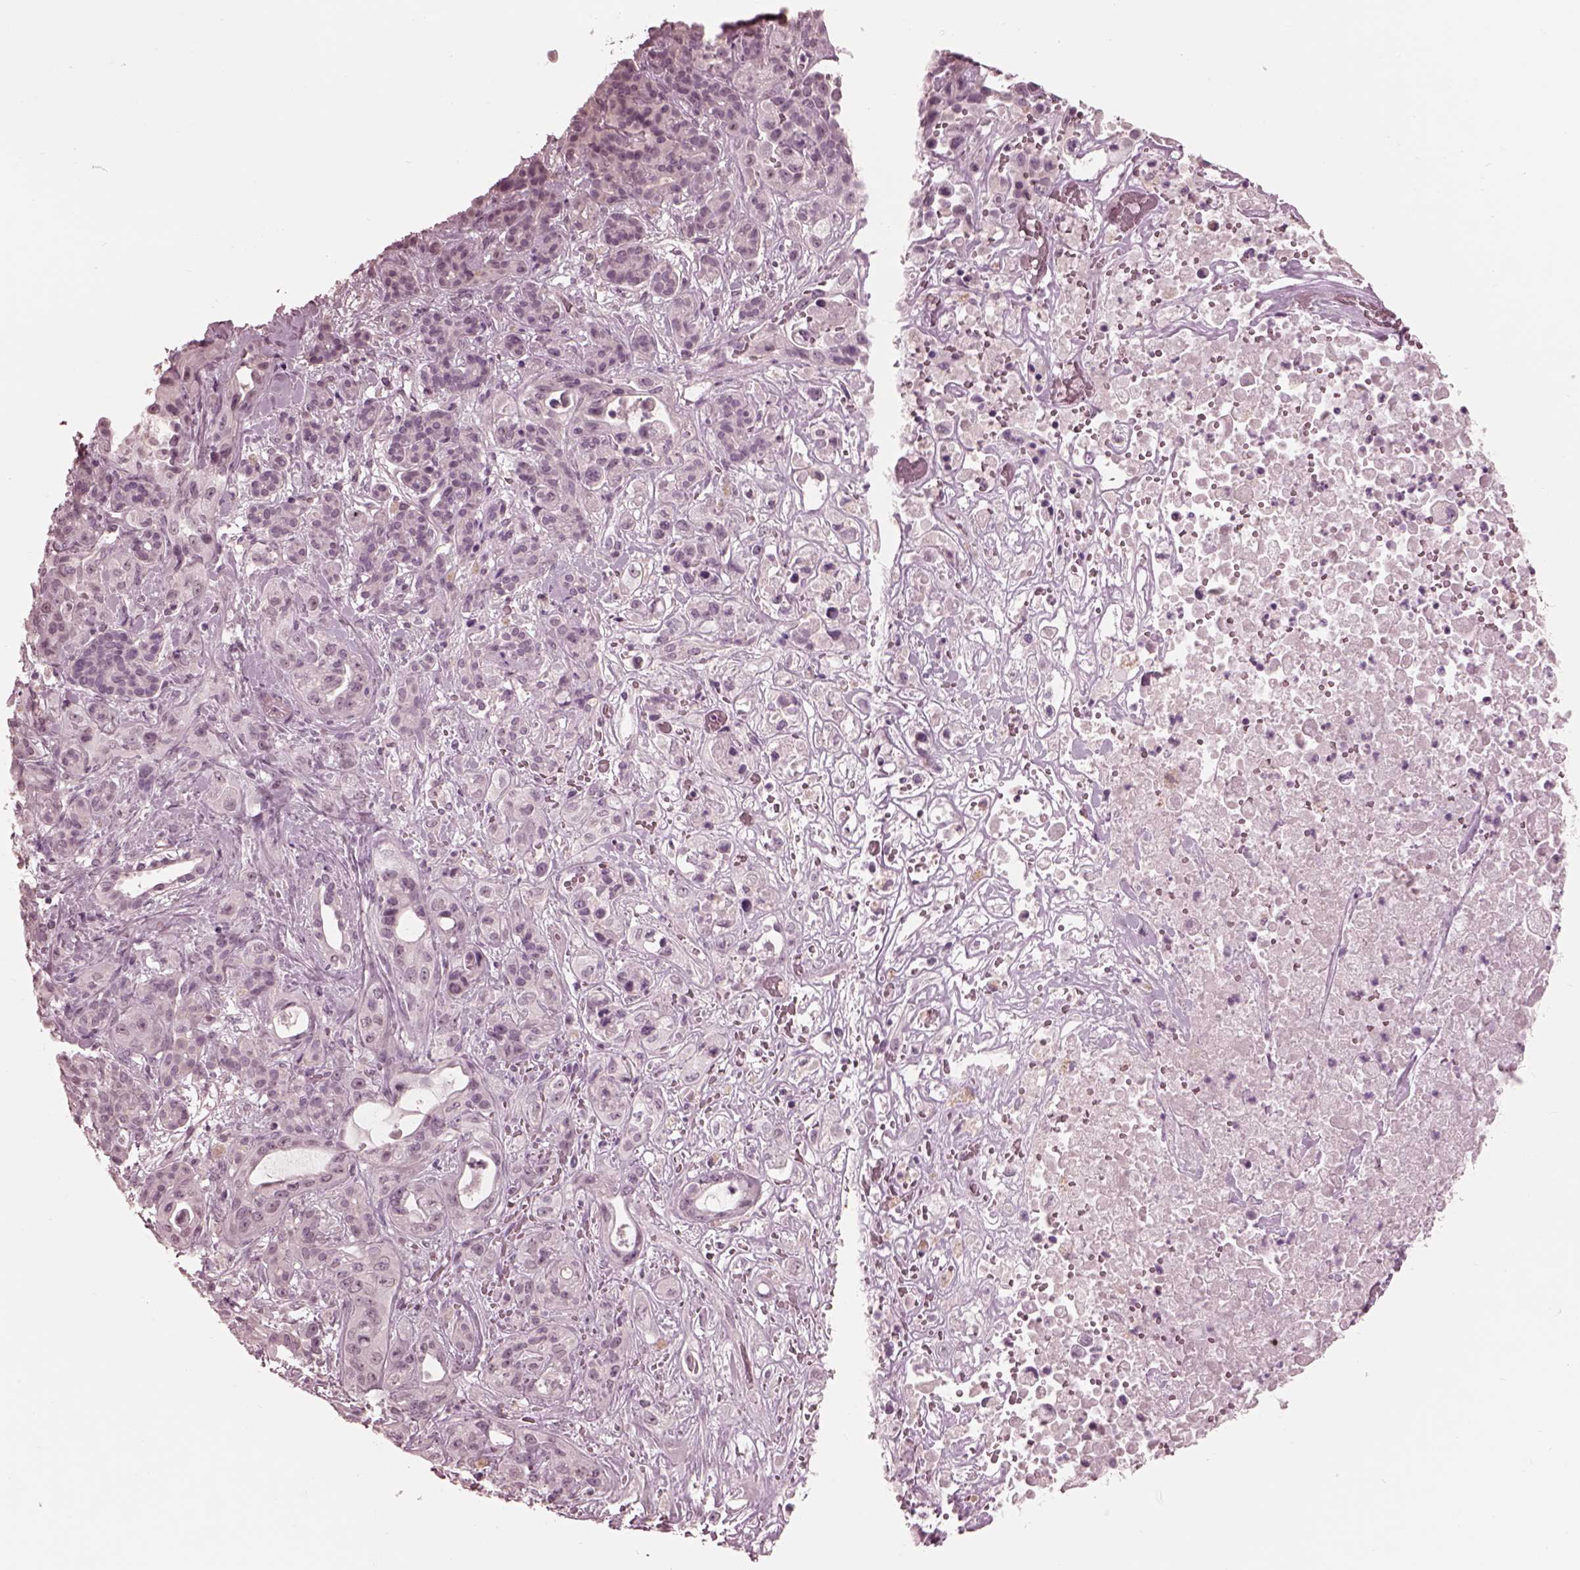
{"staining": {"intensity": "negative", "quantity": "none", "location": "none"}, "tissue": "pancreatic cancer", "cell_type": "Tumor cells", "image_type": "cancer", "snomed": [{"axis": "morphology", "description": "Adenocarcinoma, NOS"}, {"axis": "topography", "description": "Pancreas"}], "caption": "IHC micrograph of neoplastic tissue: pancreatic cancer stained with DAB (3,3'-diaminobenzidine) shows no significant protein staining in tumor cells.", "gene": "GARIN4", "patient": {"sex": "male", "age": 44}}